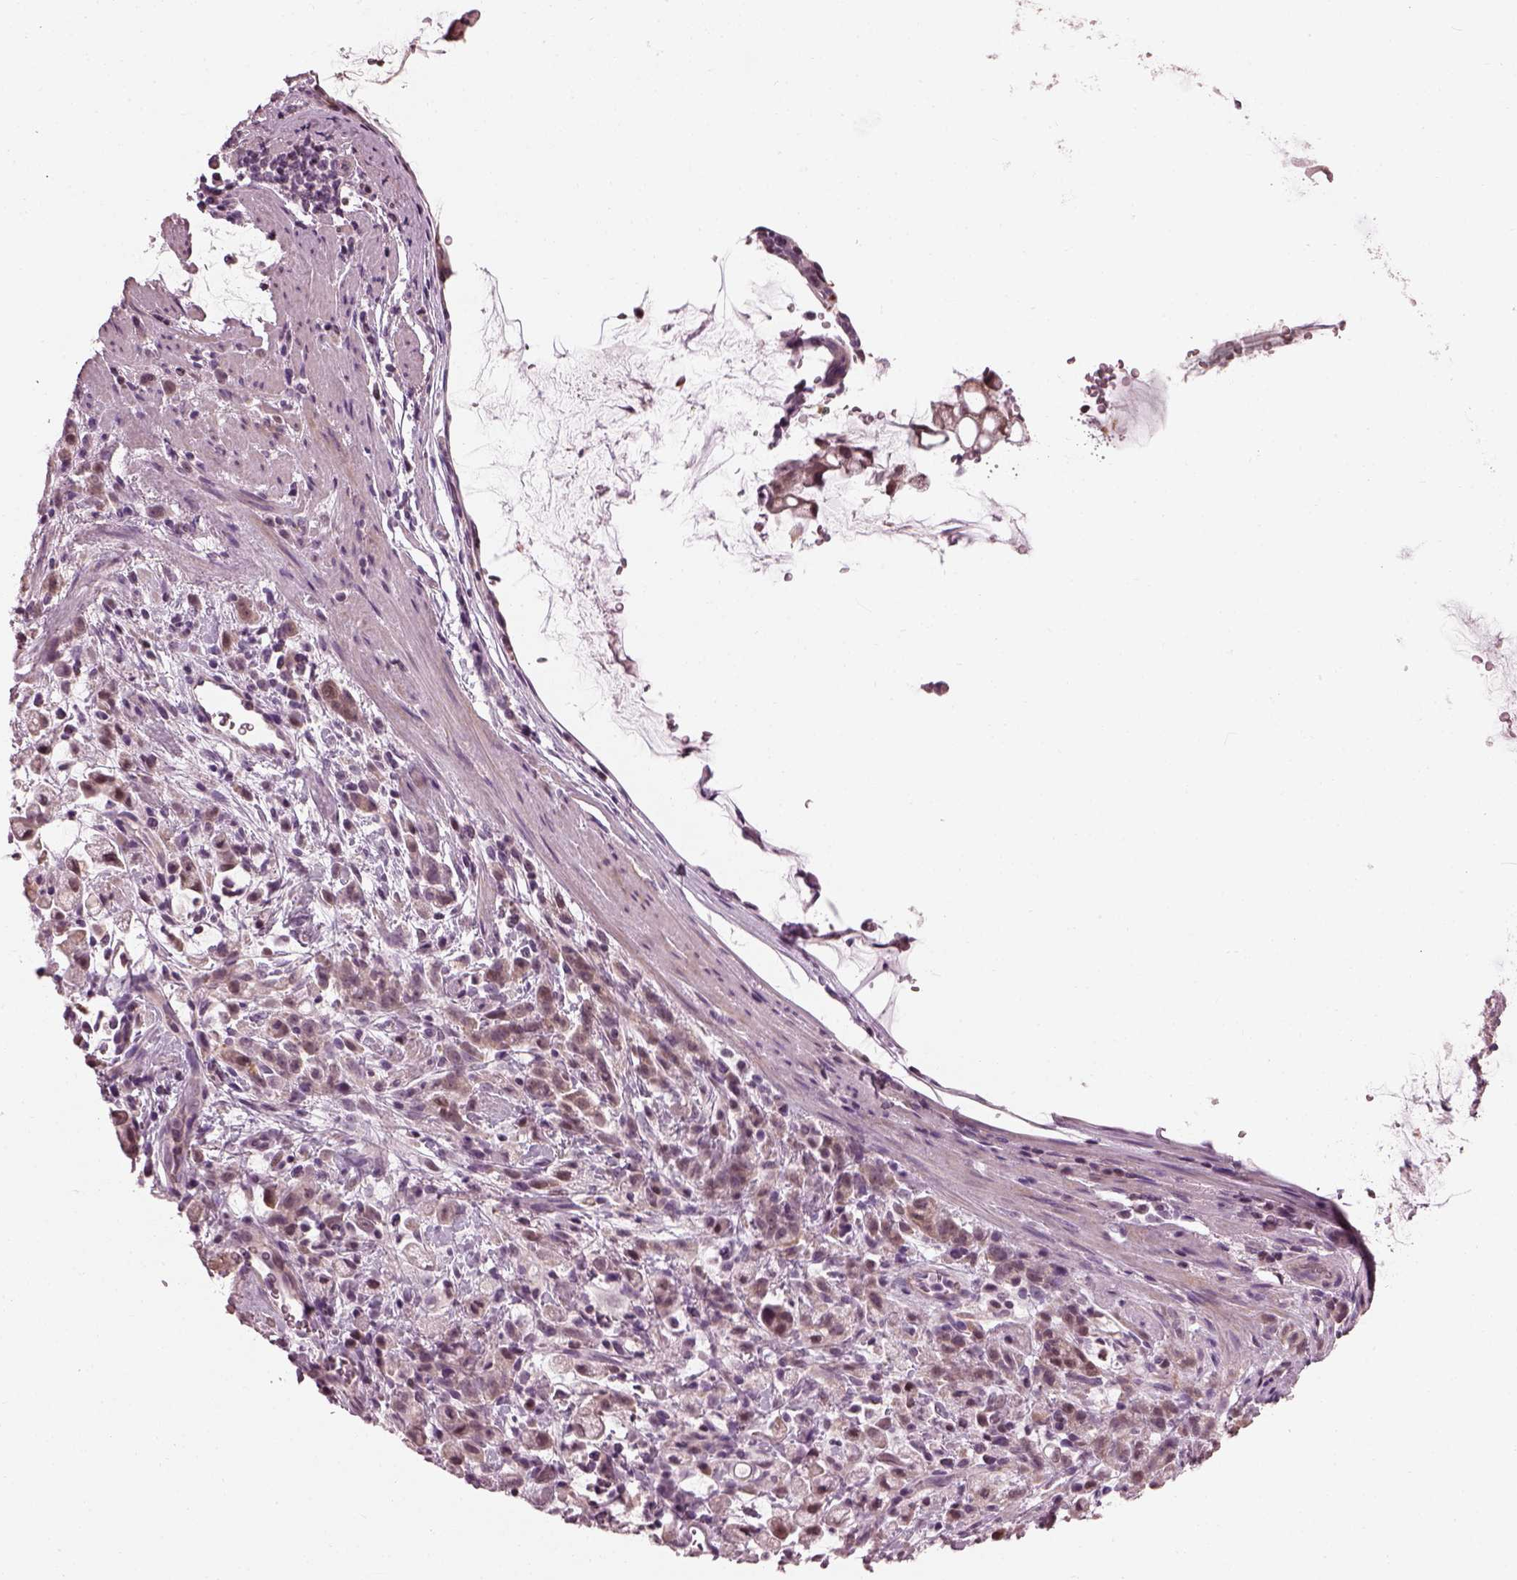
{"staining": {"intensity": "weak", "quantity": "<25%", "location": "nuclear"}, "tissue": "stomach cancer", "cell_type": "Tumor cells", "image_type": "cancer", "snomed": [{"axis": "morphology", "description": "Adenocarcinoma, NOS"}, {"axis": "topography", "description": "Stomach"}], "caption": "A high-resolution histopathology image shows IHC staining of adenocarcinoma (stomach), which shows no significant positivity in tumor cells.", "gene": "BFSP1", "patient": {"sex": "female", "age": 60}}